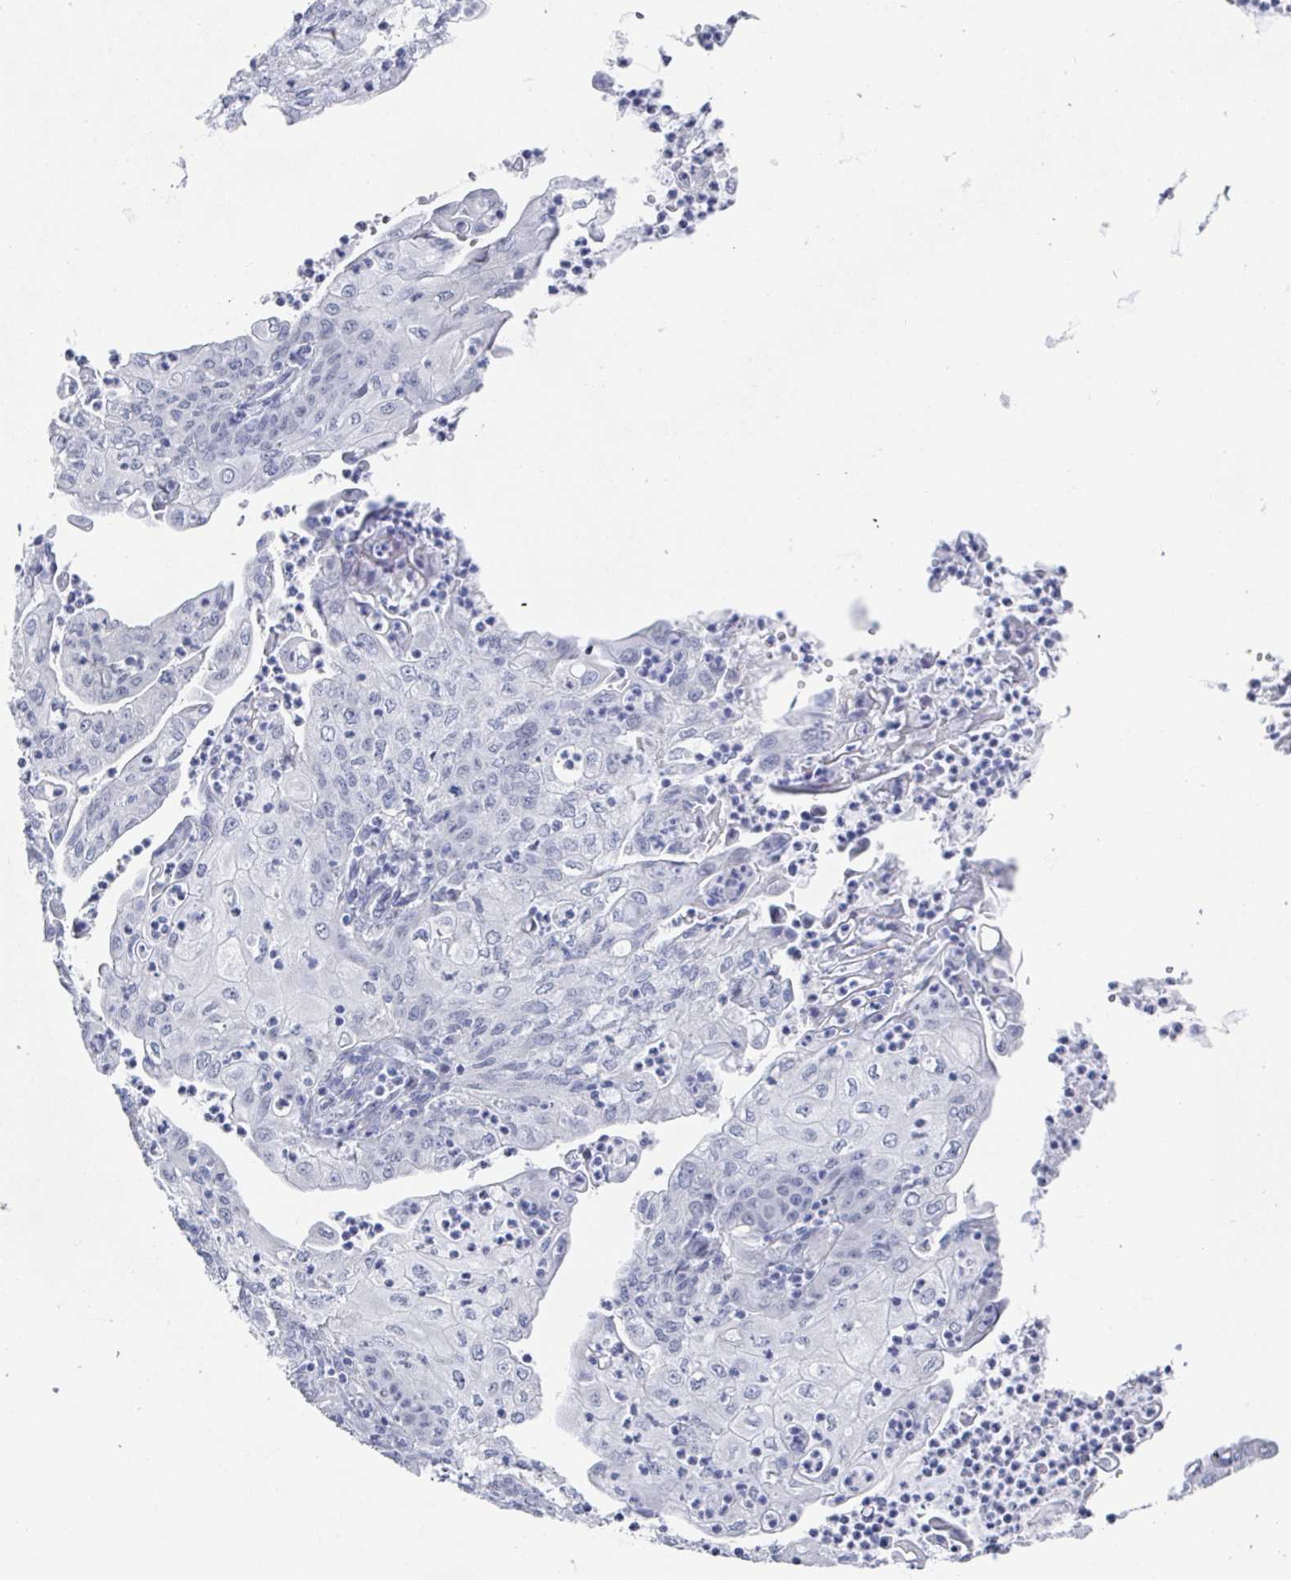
{"staining": {"intensity": "negative", "quantity": "none", "location": "none"}, "tissue": "endometrial cancer", "cell_type": "Tumor cells", "image_type": "cancer", "snomed": [{"axis": "morphology", "description": "Adenocarcinoma, NOS"}, {"axis": "topography", "description": "Endometrium"}], "caption": "Protein analysis of endometrial cancer (adenocarcinoma) shows no significant expression in tumor cells.", "gene": "CAMKV", "patient": {"sex": "female", "age": 61}}